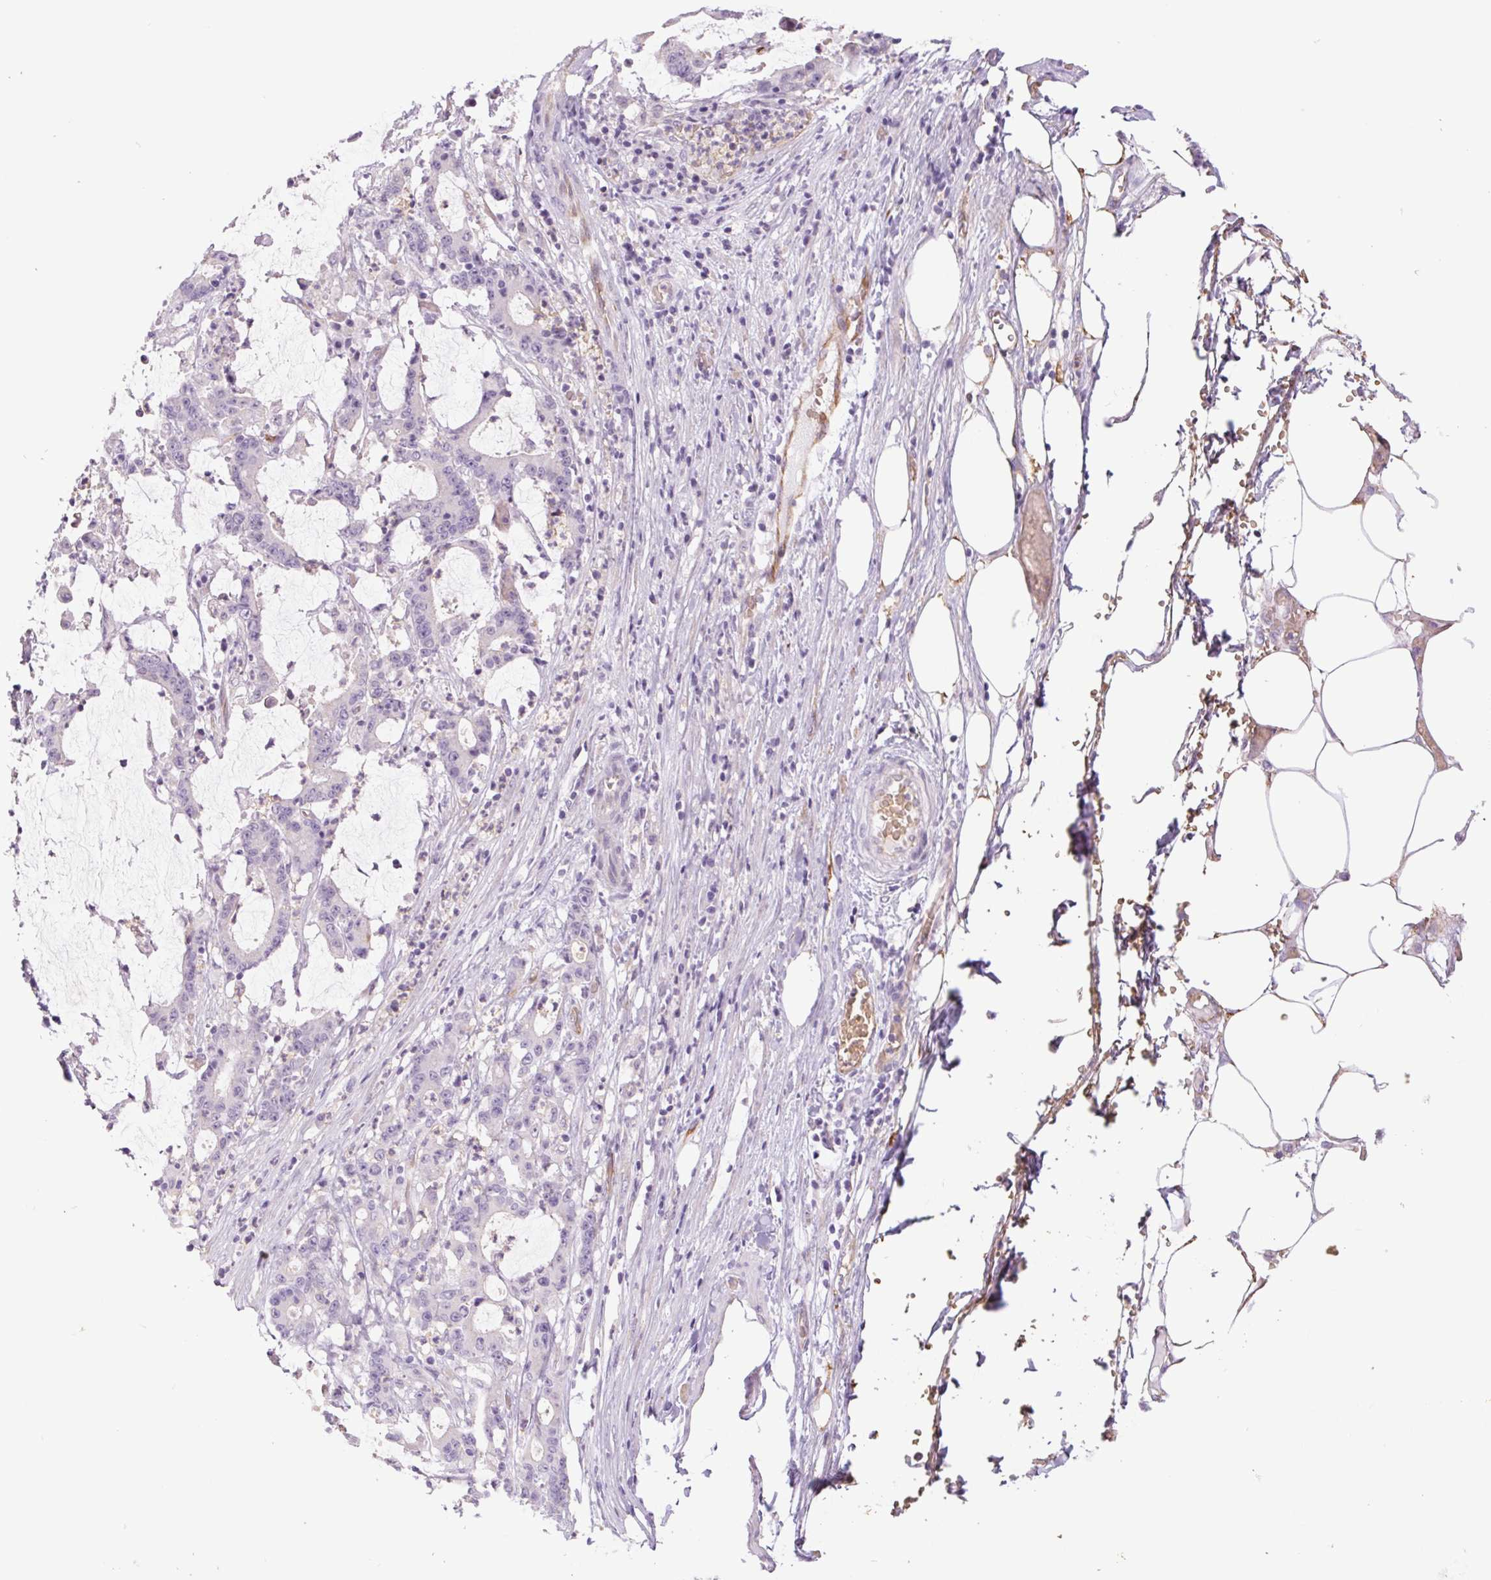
{"staining": {"intensity": "negative", "quantity": "none", "location": "none"}, "tissue": "stomach cancer", "cell_type": "Tumor cells", "image_type": "cancer", "snomed": [{"axis": "morphology", "description": "Adenocarcinoma, NOS"}, {"axis": "topography", "description": "Stomach, upper"}], "caption": "A micrograph of adenocarcinoma (stomach) stained for a protein shows no brown staining in tumor cells. Nuclei are stained in blue.", "gene": "IGFL3", "patient": {"sex": "male", "age": 68}}